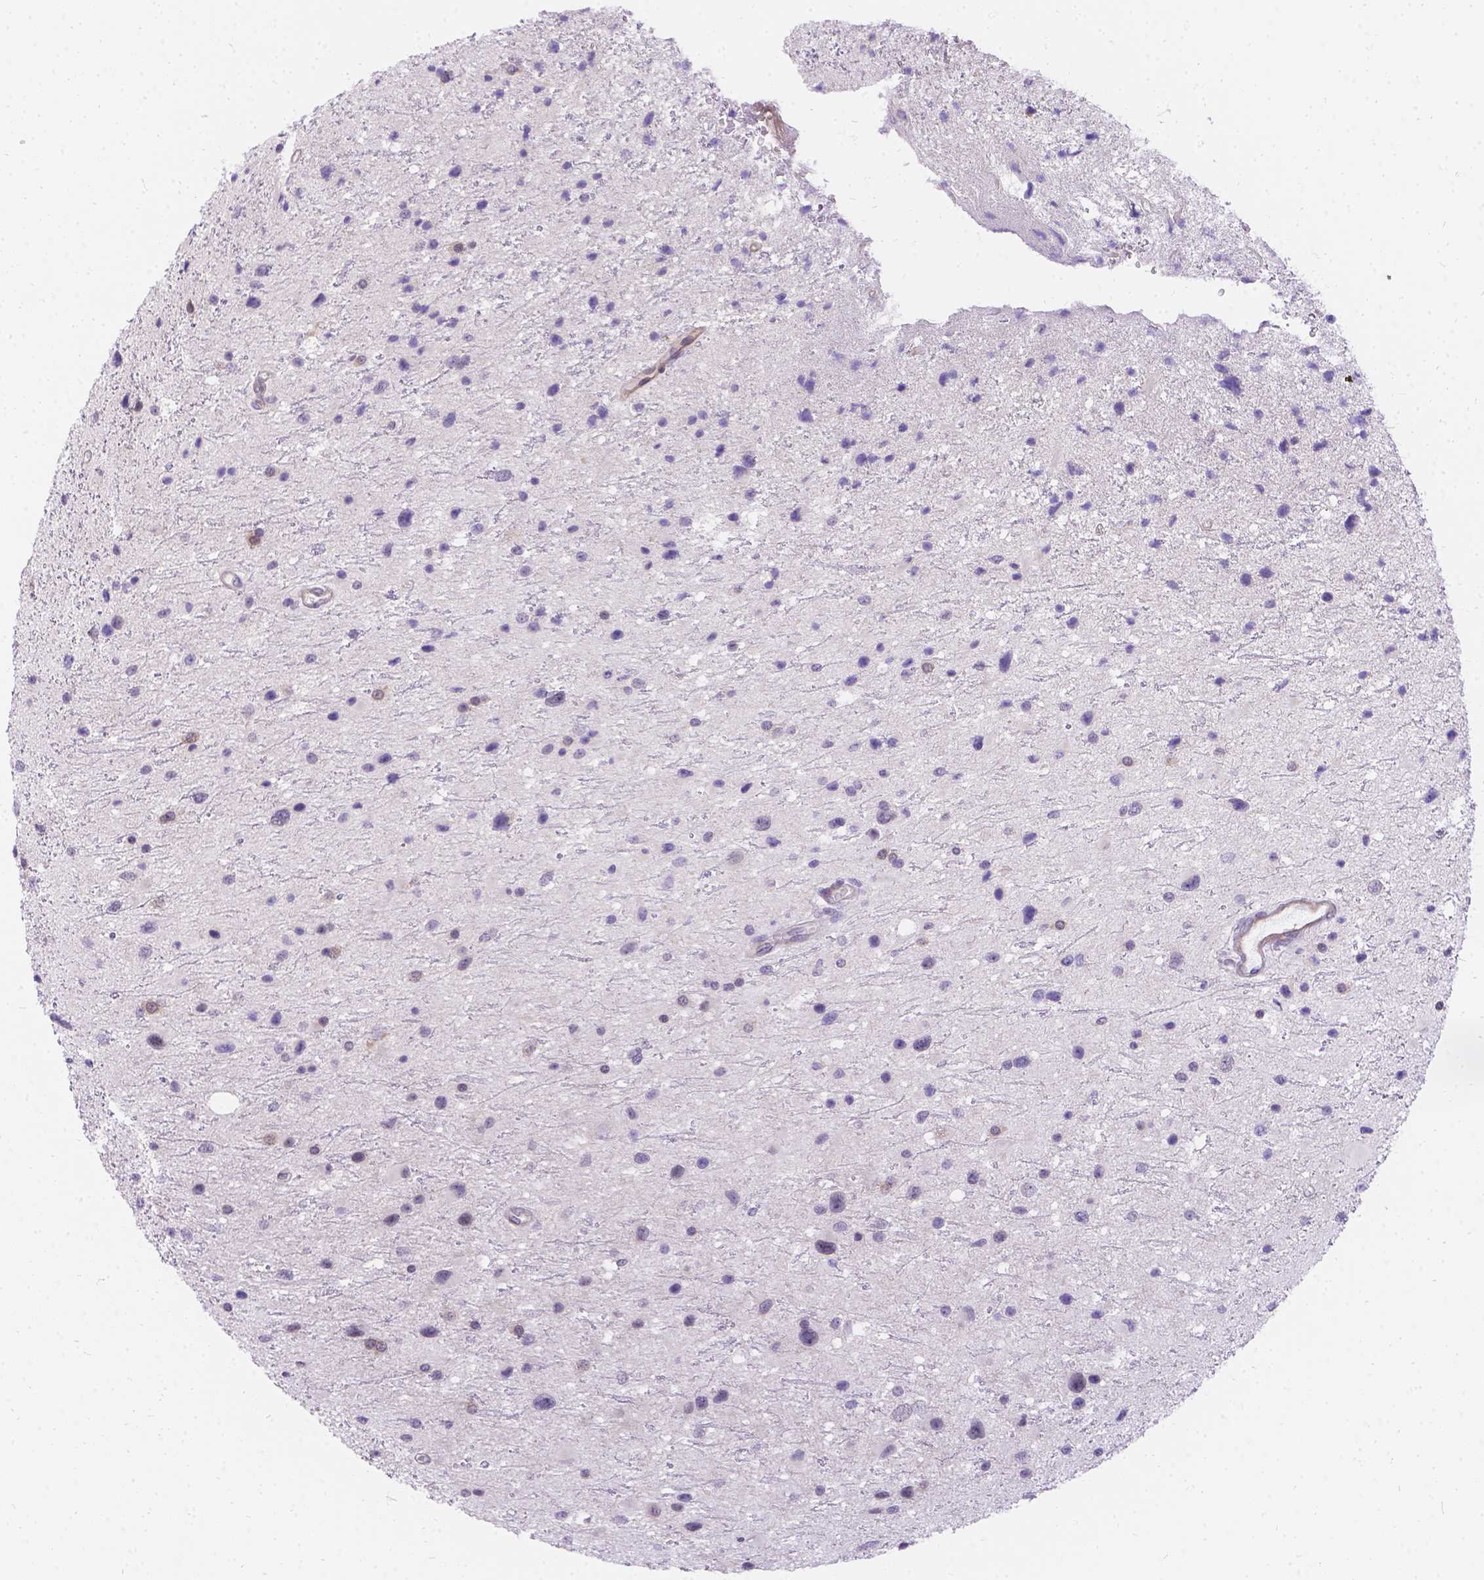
{"staining": {"intensity": "negative", "quantity": "none", "location": "none"}, "tissue": "glioma", "cell_type": "Tumor cells", "image_type": "cancer", "snomed": [{"axis": "morphology", "description": "Glioma, malignant, Low grade"}, {"axis": "topography", "description": "Brain"}], "caption": "A histopathology image of human glioma is negative for staining in tumor cells.", "gene": "PALS1", "patient": {"sex": "female", "age": 32}}